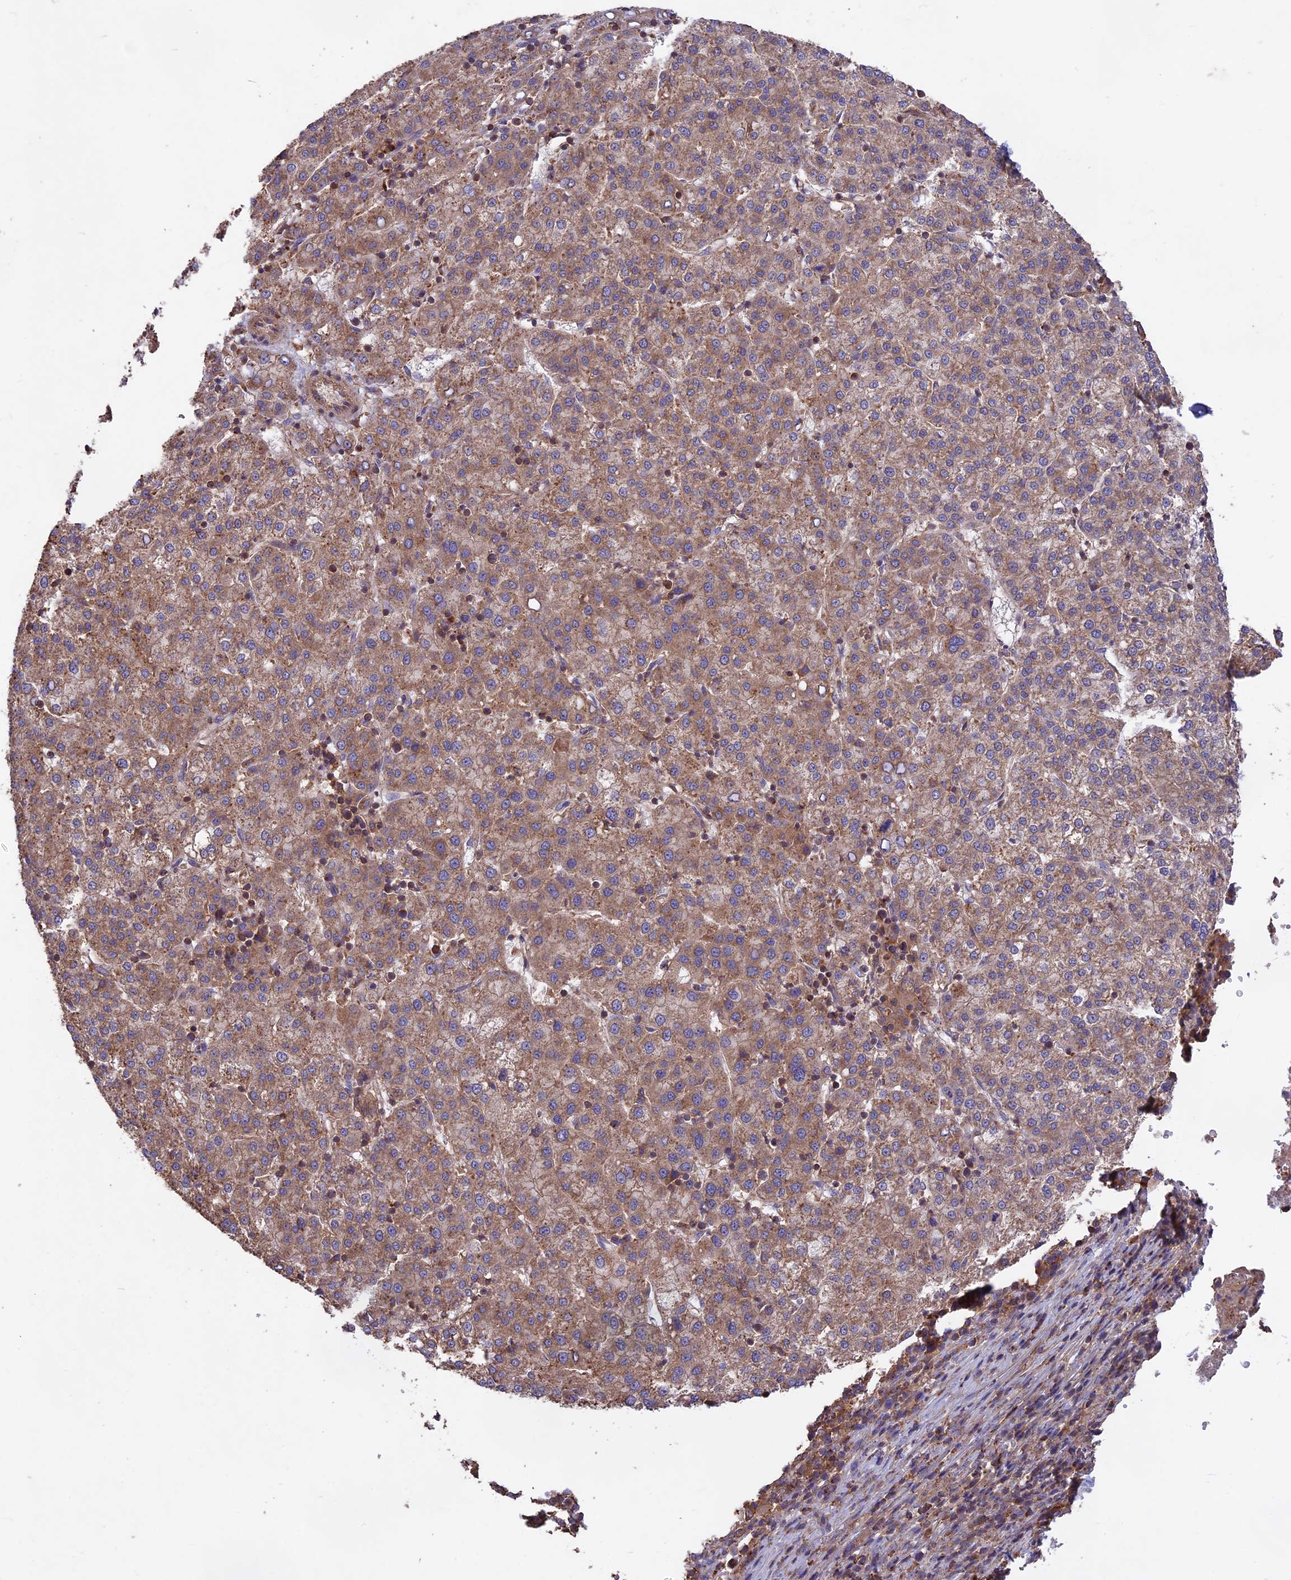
{"staining": {"intensity": "moderate", "quantity": ">75%", "location": "cytoplasmic/membranous"}, "tissue": "liver cancer", "cell_type": "Tumor cells", "image_type": "cancer", "snomed": [{"axis": "morphology", "description": "Carcinoma, Hepatocellular, NOS"}, {"axis": "topography", "description": "Liver"}], "caption": "Liver hepatocellular carcinoma tissue exhibits moderate cytoplasmic/membranous positivity in approximately >75% of tumor cells", "gene": "NUDT8", "patient": {"sex": "female", "age": 58}}